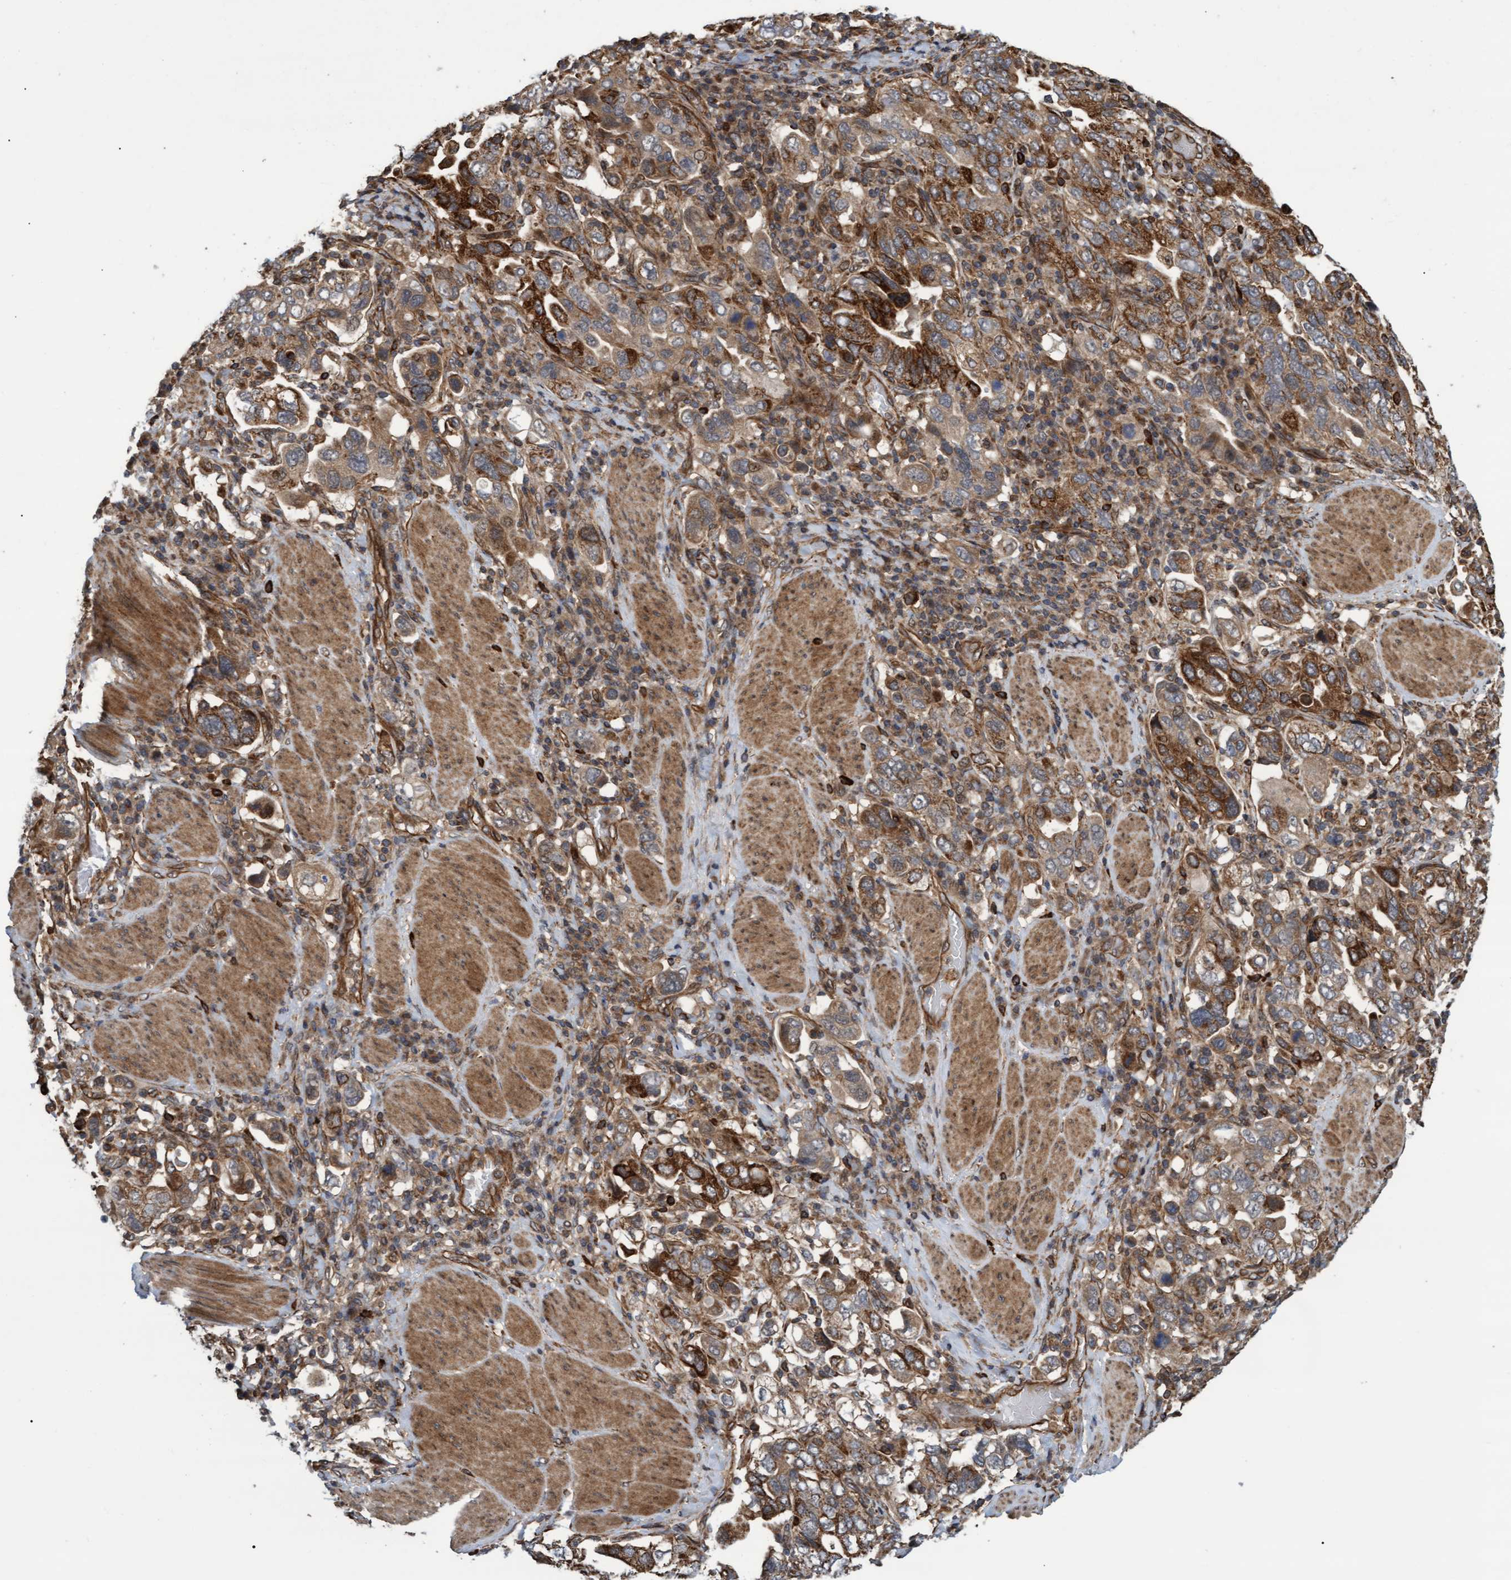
{"staining": {"intensity": "moderate", "quantity": ">75%", "location": "cytoplasmic/membranous"}, "tissue": "stomach cancer", "cell_type": "Tumor cells", "image_type": "cancer", "snomed": [{"axis": "morphology", "description": "Adenocarcinoma, NOS"}, {"axis": "topography", "description": "Stomach, upper"}], "caption": "Immunohistochemical staining of human stomach cancer exhibits medium levels of moderate cytoplasmic/membranous staining in approximately >75% of tumor cells. The staining is performed using DAB brown chromogen to label protein expression. The nuclei are counter-stained blue using hematoxylin.", "gene": "TNFRSF10B", "patient": {"sex": "male", "age": 62}}